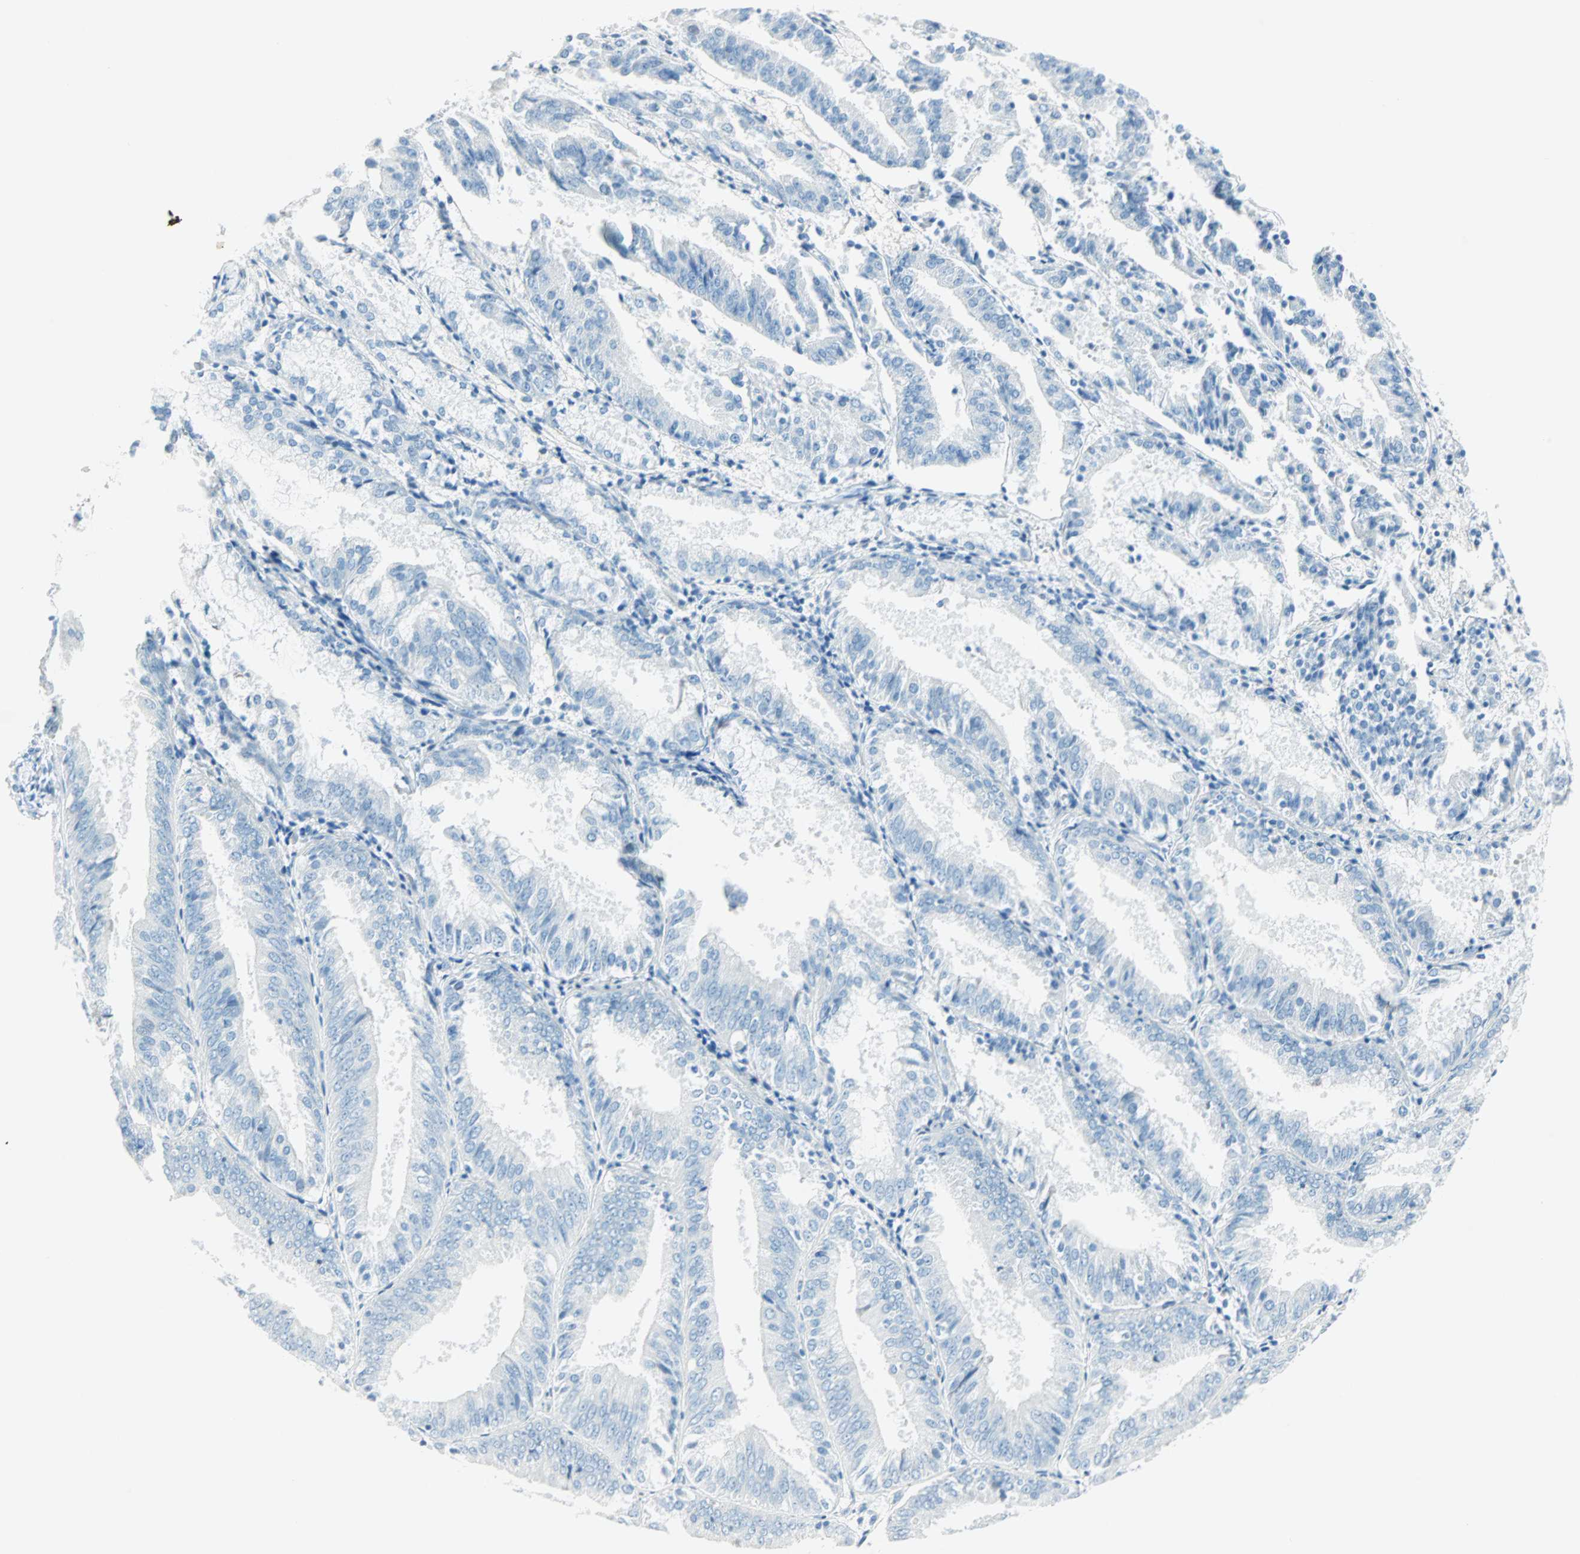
{"staining": {"intensity": "negative", "quantity": "none", "location": "none"}, "tissue": "endometrial cancer", "cell_type": "Tumor cells", "image_type": "cancer", "snomed": [{"axis": "morphology", "description": "Adenocarcinoma, NOS"}, {"axis": "topography", "description": "Endometrium"}], "caption": "A high-resolution histopathology image shows immunohistochemistry staining of endometrial cancer (adenocarcinoma), which reveals no significant staining in tumor cells.", "gene": "NES", "patient": {"sex": "female", "age": 63}}